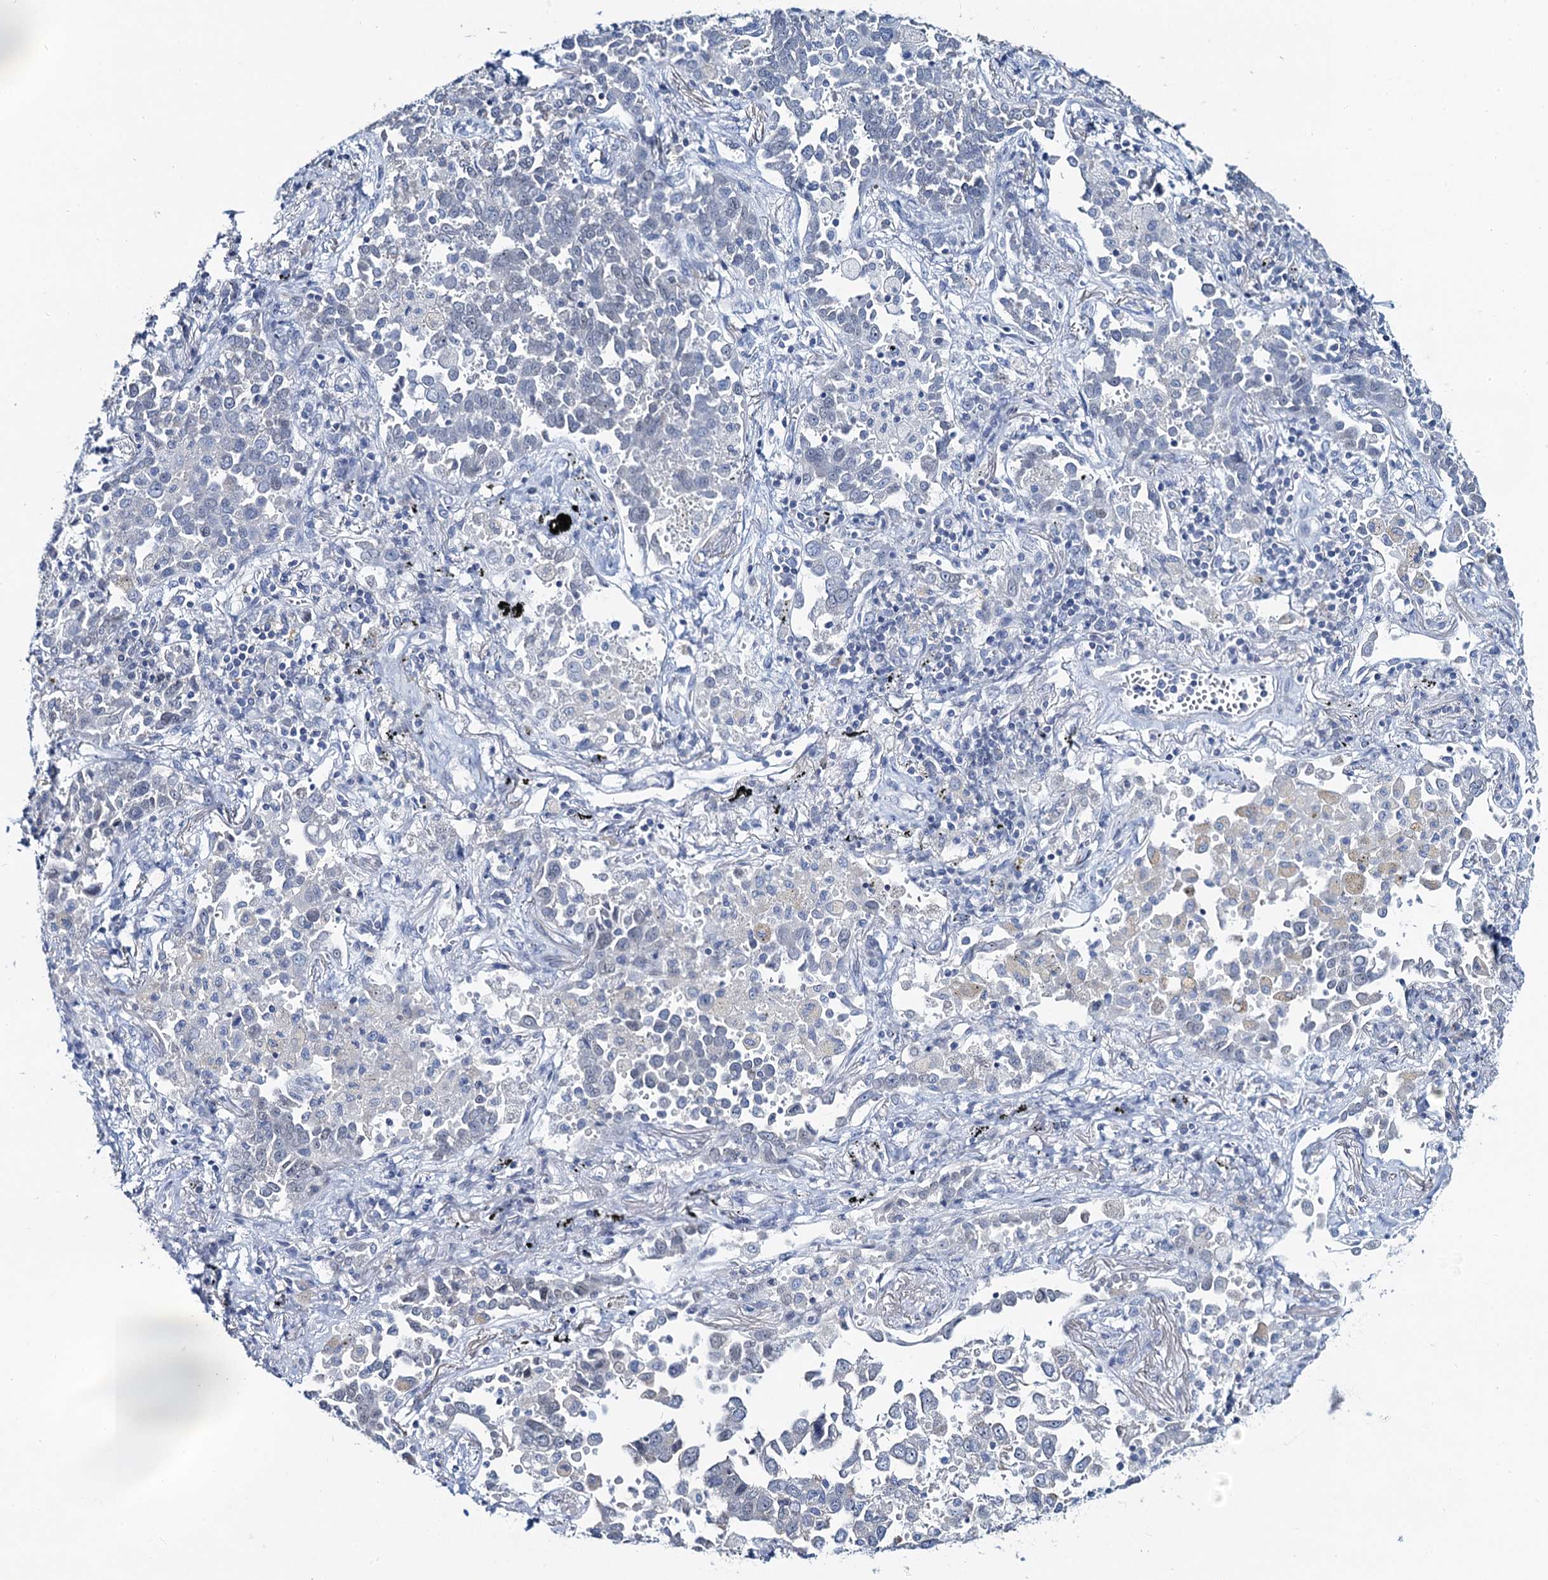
{"staining": {"intensity": "negative", "quantity": "none", "location": "none"}, "tissue": "lung cancer", "cell_type": "Tumor cells", "image_type": "cancer", "snomed": [{"axis": "morphology", "description": "Adenocarcinoma, NOS"}, {"axis": "topography", "description": "Lung"}], "caption": "A micrograph of human lung cancer (adenocarcinoma) is negative for staining in tumor cells.", "gene": "TOX3", "patient": {"sex": "male", "age": 67}}